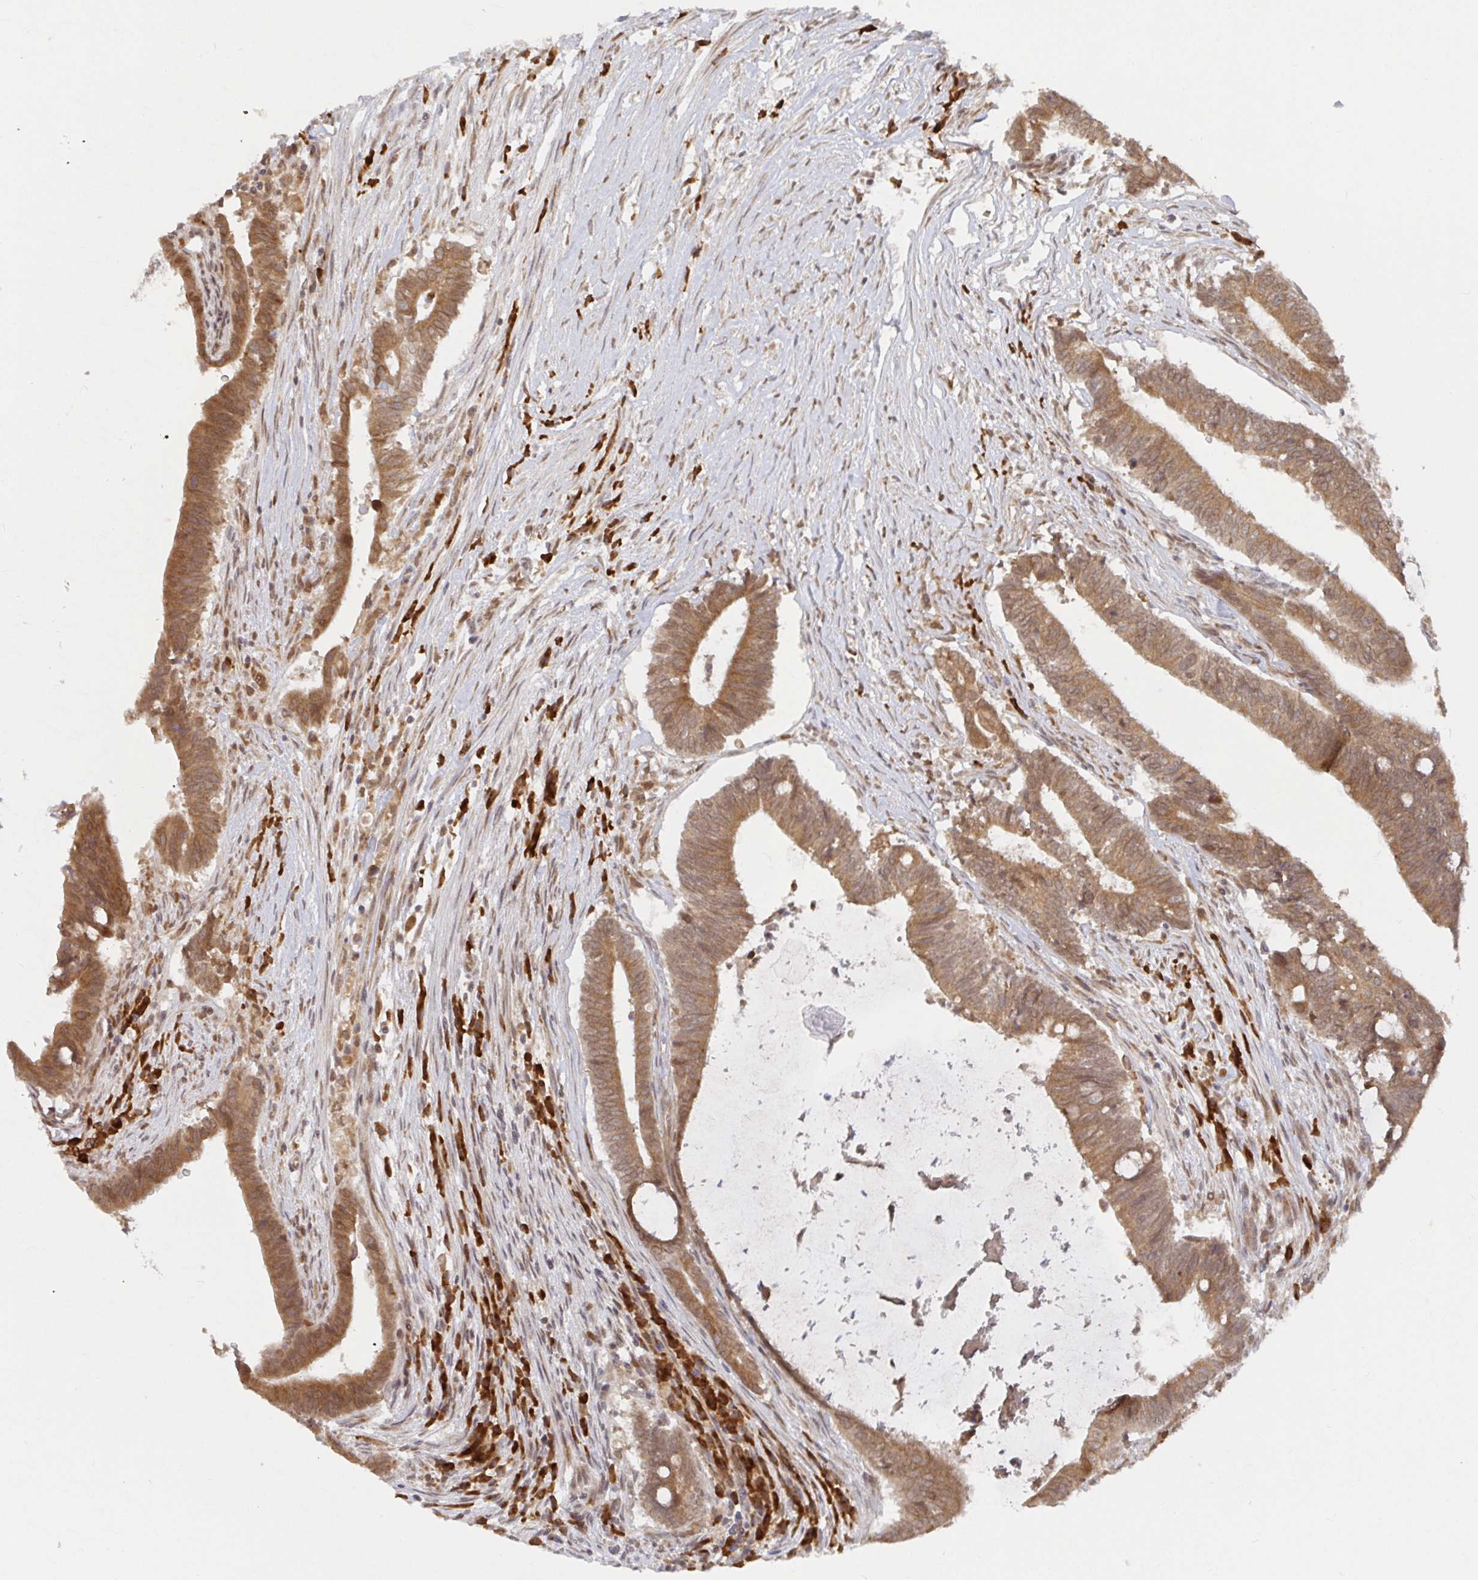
{"staining": {"intensity": "moderate", "quantity": ">75%", "location": "cytoplasmic/membranous"}, "tissue": "colorectal cancer", "cell_type": "Tumor cells", "image_type": "cancer", "snomed": [{"axis": "morphology", "description": "Adenocarcinoma, NOS"}, {"axis": "topography", "description": "Colon"}], "caption": "DAB immunohistochemical staining of adenocarcinoma (colorectal) displays moderate cytoplasmic/membranous protein positivity in approximately >75% of tumor cells.", "gene": "ALG1", "patient": {"sex": "female", "age": 43}}